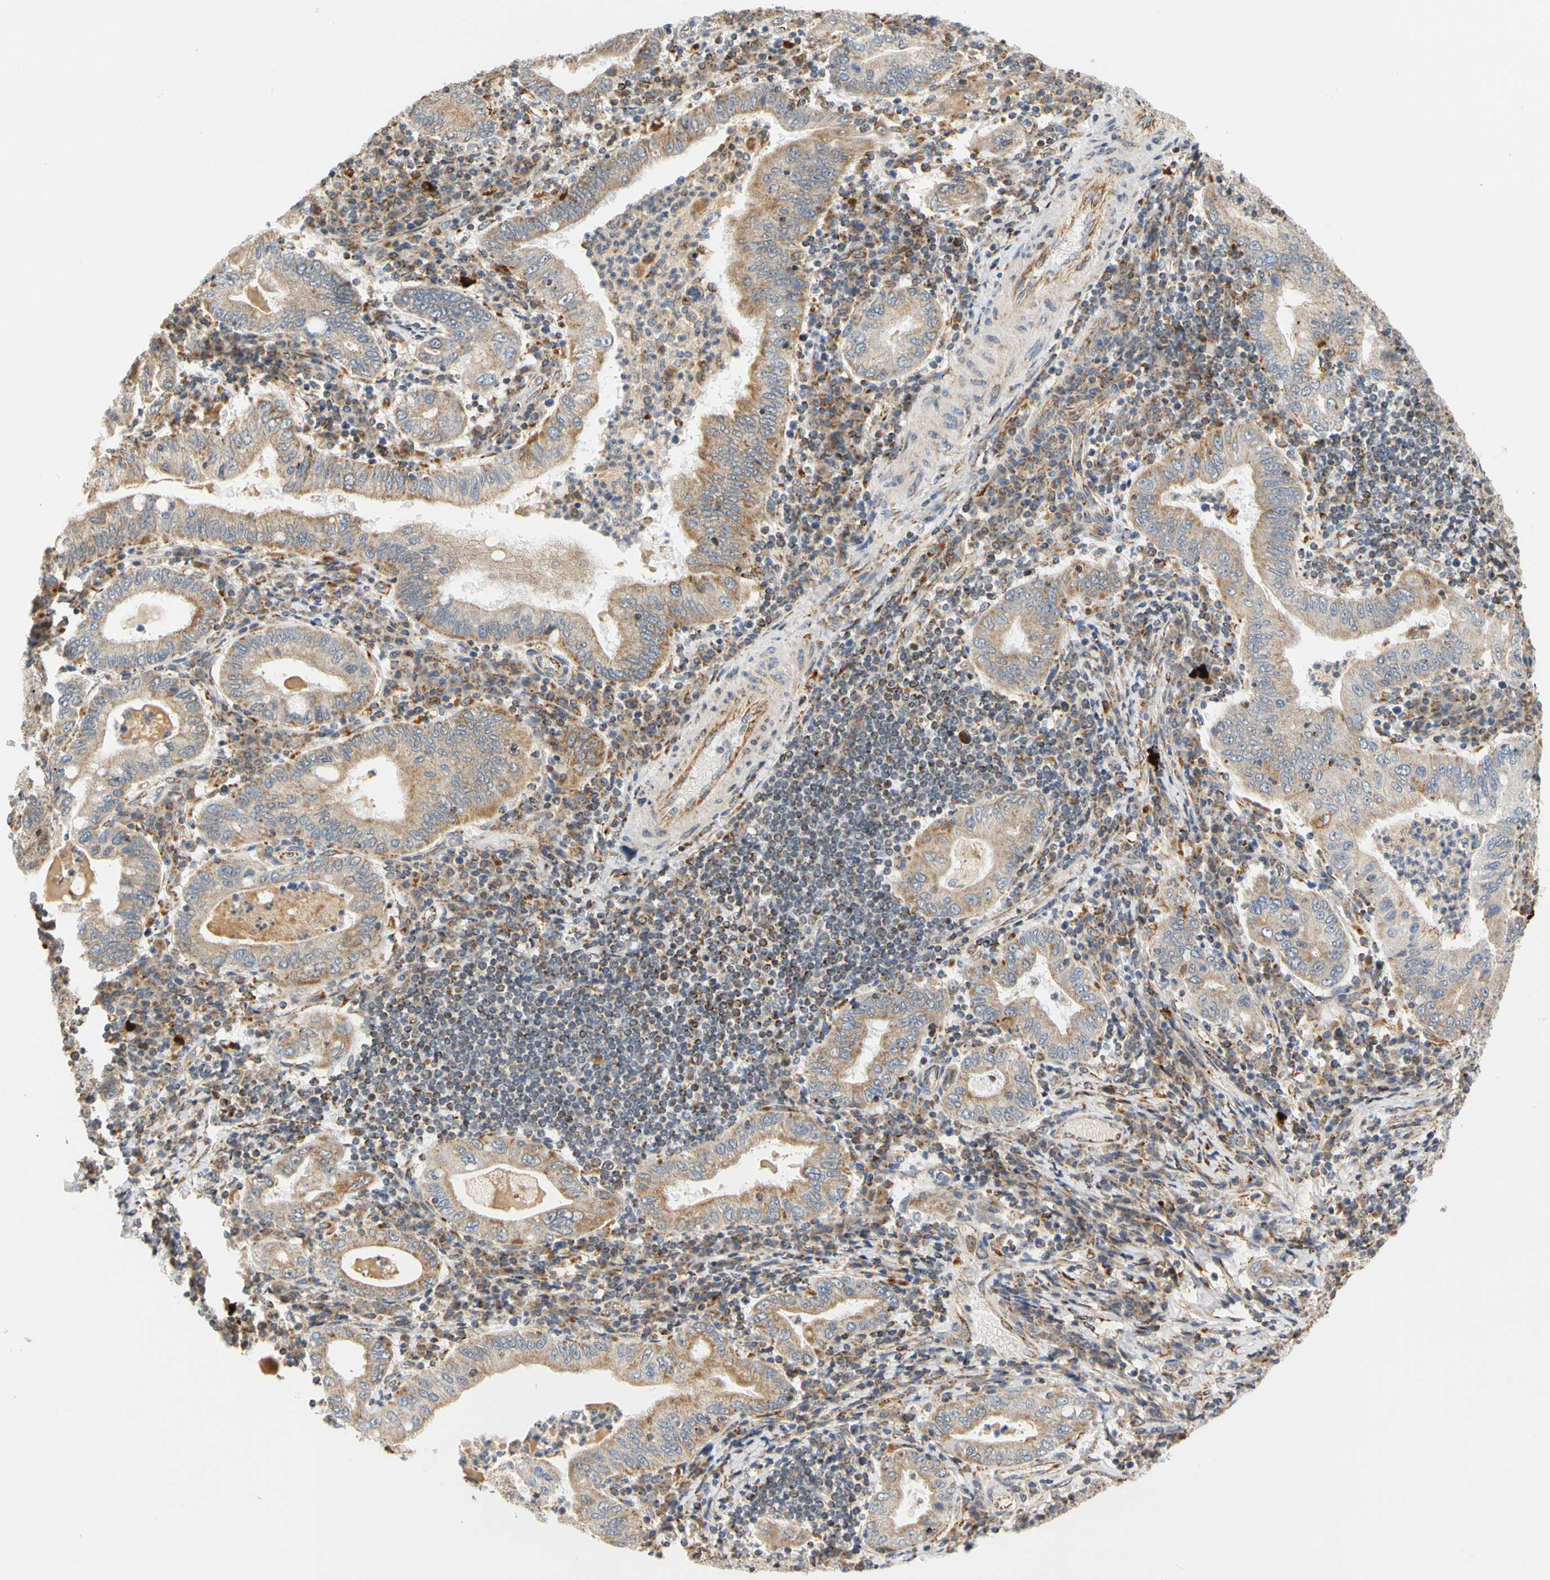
{"staining": {"intensity": "weak", "quantity": ">75%", "location": "cytoplasmic/membranous"}, "tissue": "stomach cancer", "cell_type": "Tumor cells", "image_type": "cancer", "snomed": [{"axis": "morphology", "description": "Normal tissue, NOS"}, {"axis": "morphology", "description": "Adenocarcinoma, NOS"}, {"axis": "topography", "description": "Esophagus"}, {"axis": "topography", "description": "Stomach, upper"}, {"axis": "topography", "description": "Peripheral nerve tissue"}], "caption": "Tumor cells demonstrate low levels of weak cytoplasmic/membranous expression in about >75% of cells in human stomach adenocarcinoma. (Brightfield microscopy of DAB IHC at high magnification).", "gene": "SFXN3", "patient": {"sex": "male", "age": 62}}